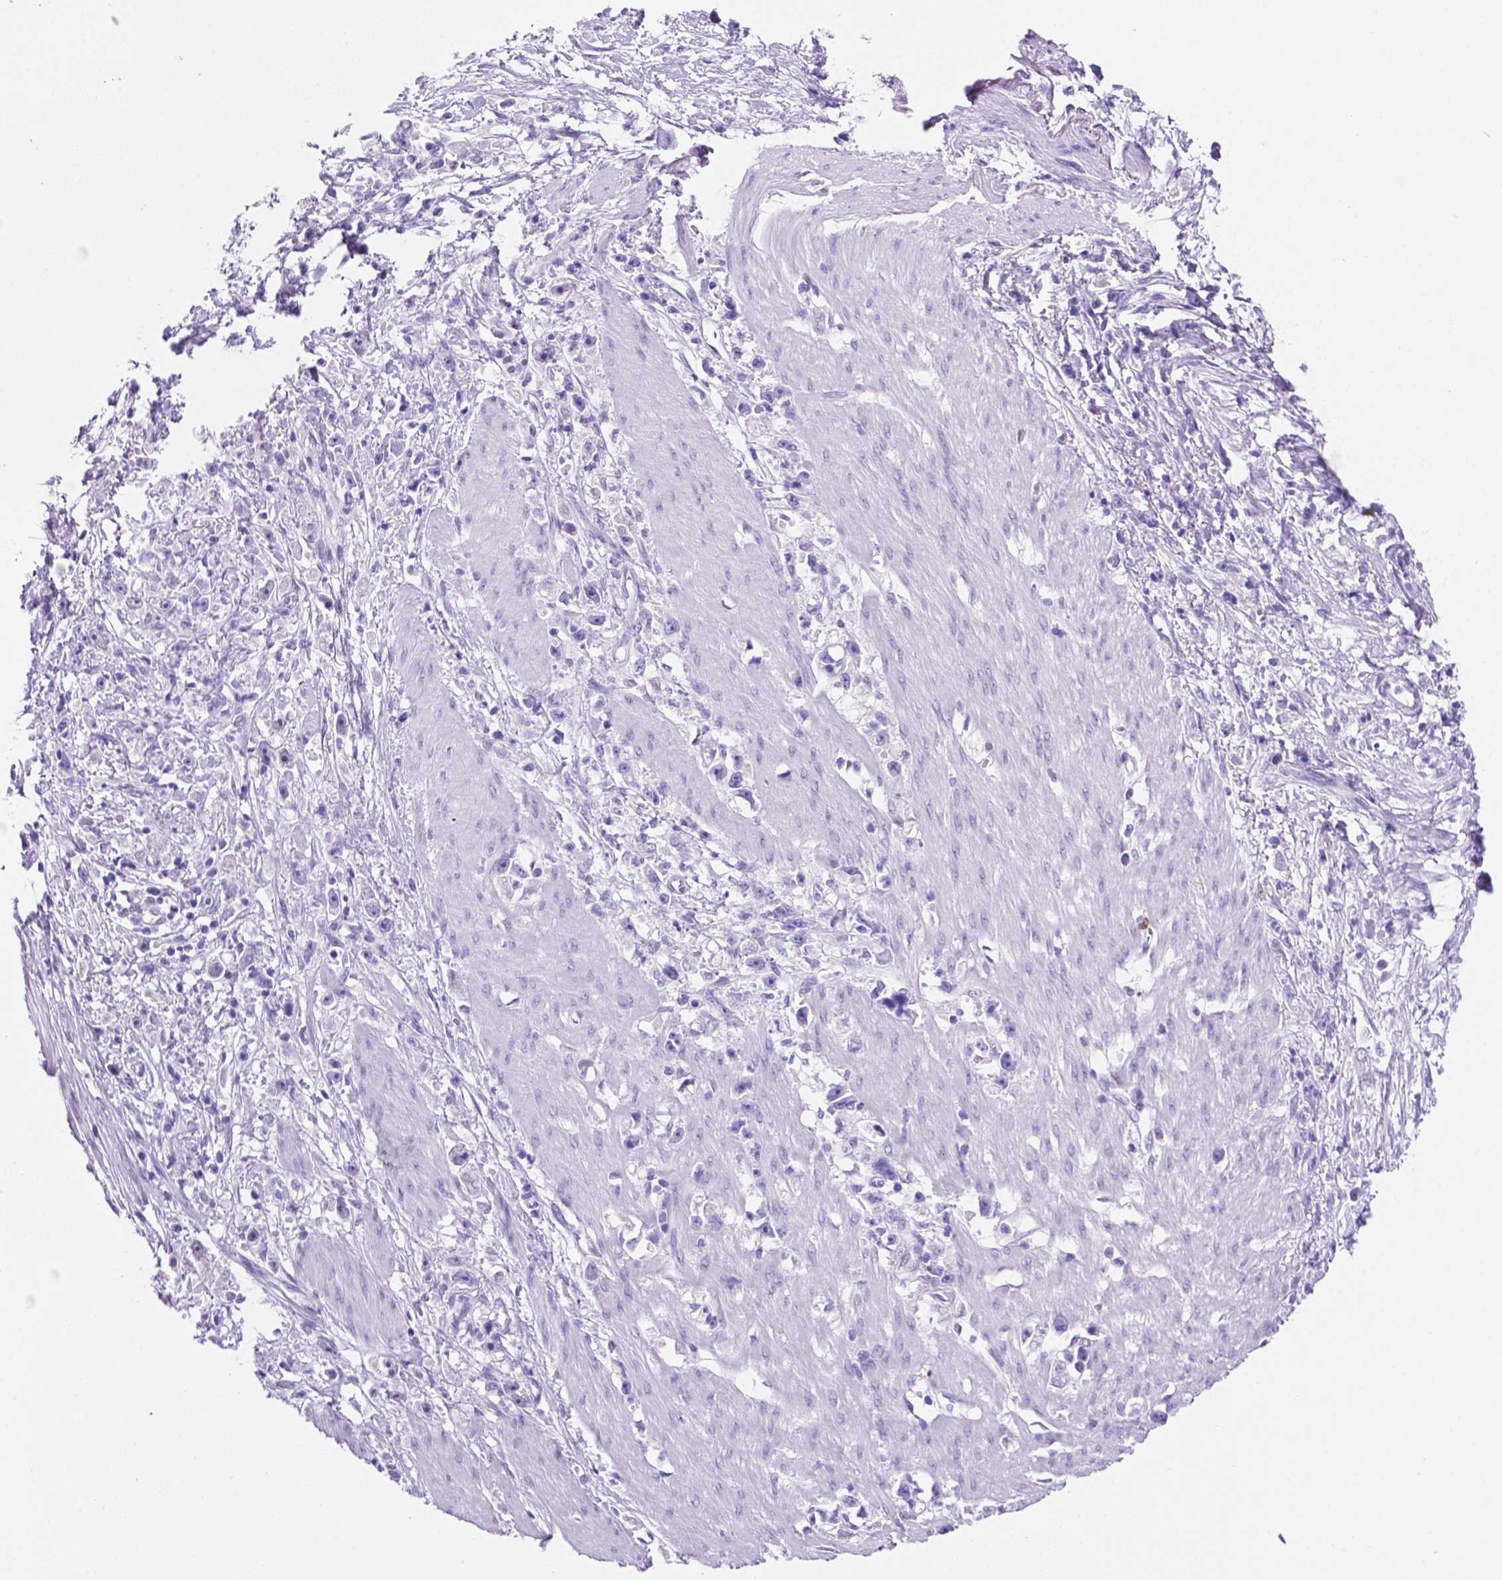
{"staining": {"intensity": "negative", "quantity": "none", "location": "none"}, "tissue": "stomach cancer", "cell_type": "Tumor cells", "image_type": "cancer", "snomed": [{"axis": "morphology", "description": "Adenocarcinoma, NOS"}, {"axis": "topography", "description": "Stomach"}], "caption": "High magnification brightfield microscopy of stomach adenocarcinoma stained with DAB (3,3'-diaminobenzidine) (brown) and counterstained with hematoxylin (blue): tumor cells show no significant expression.", "gene": "TMEM210", "patient": {"sex": "female", "age": 59}}